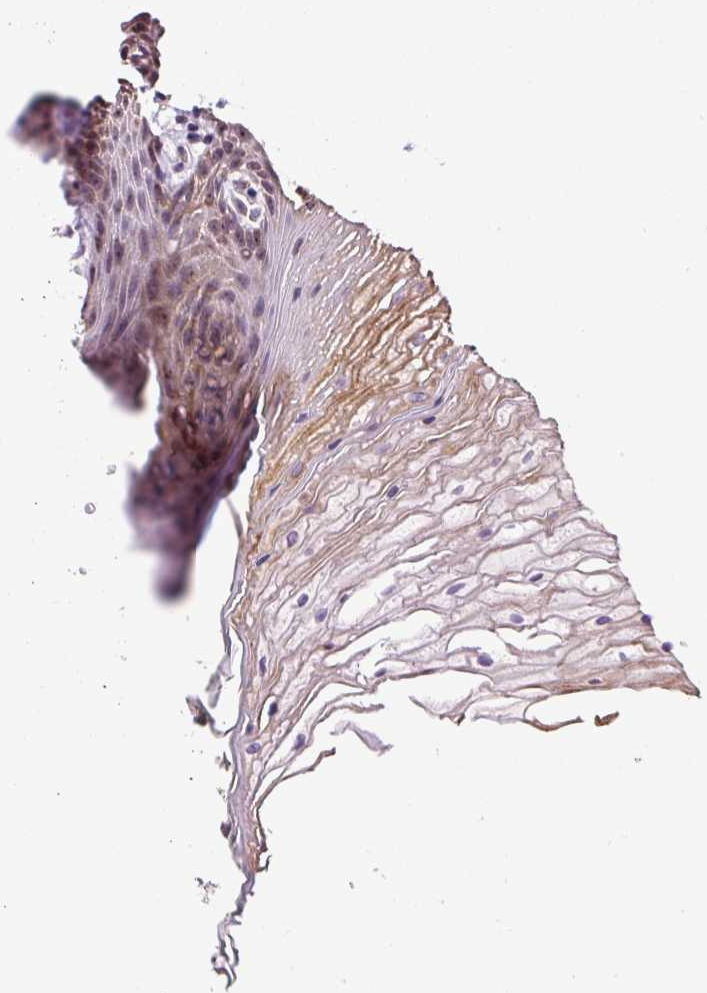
{"staining": {"intensity": "moderate", "quantity": ">75%", "location": "cytoplasmic/membranous,nuclear"}, "tissue": "oral mucosa", "cell_type": "Squamous epithelial cells", "image_type": "normal", "snomed": [{"axis": "morphology", "description": "Normal tissue, NOS"}, {"axis": "topography", "description": "Oral tissue"}], "caption": "Oral mucosa stained with immunohistochemistry (IHC) reveals moderate cytoplasmic/membranous,nuclear staining in about >75% of squamous epithelial cells.", "gene": "NOM1", "patient": {"sex": "female", "age": 80}}